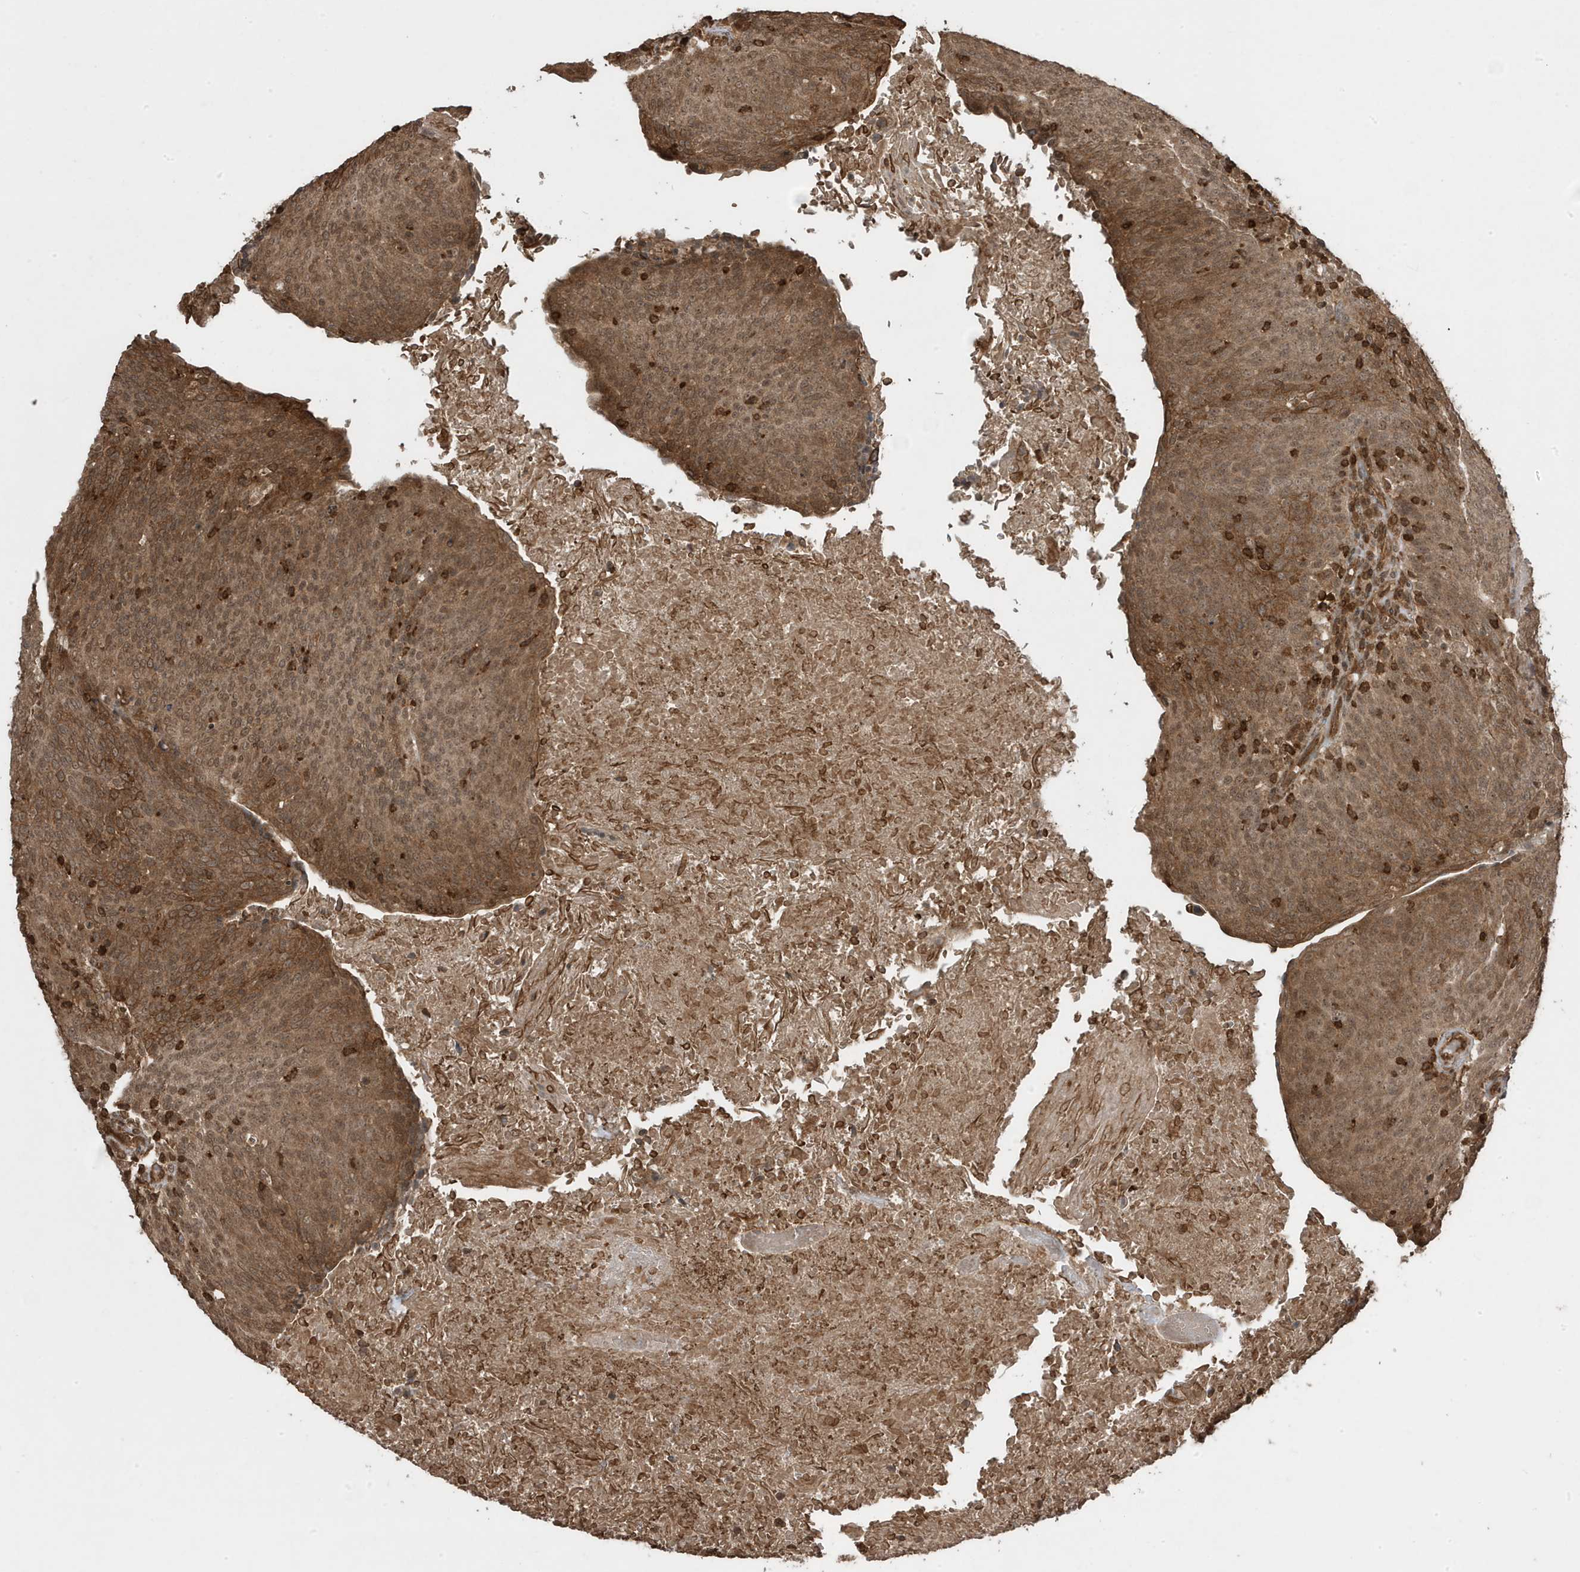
{"staining": {"intensity": "moderate", "quantity": ">75%", "location": "cytoplasmic/membranous"}, "tissue": "head and neck cancer", "cell_type": "Tumor cells", "image_type": "cancer", "snomed": [{"axis": "morphology", "description": "Squamous cell carcinoma, NOS"}, {"axis": "morphology", "description": "Squamous cell carcinoma, metastatic, NOS"}, {"axis": "topography", "description": "Lymph node"}, {"axis": "topography", "description": "Head-Neck"}], "caption": "Human head and neck cancer (metastatic squamous cell carcinoma) stained for a protein (brown) demonstrates moderate cytoplasmic/membranous positive expression in approximately >75% of tumor cells.", "gene": "ASAP1", "patient": {"sex": "male", "age": 62}}